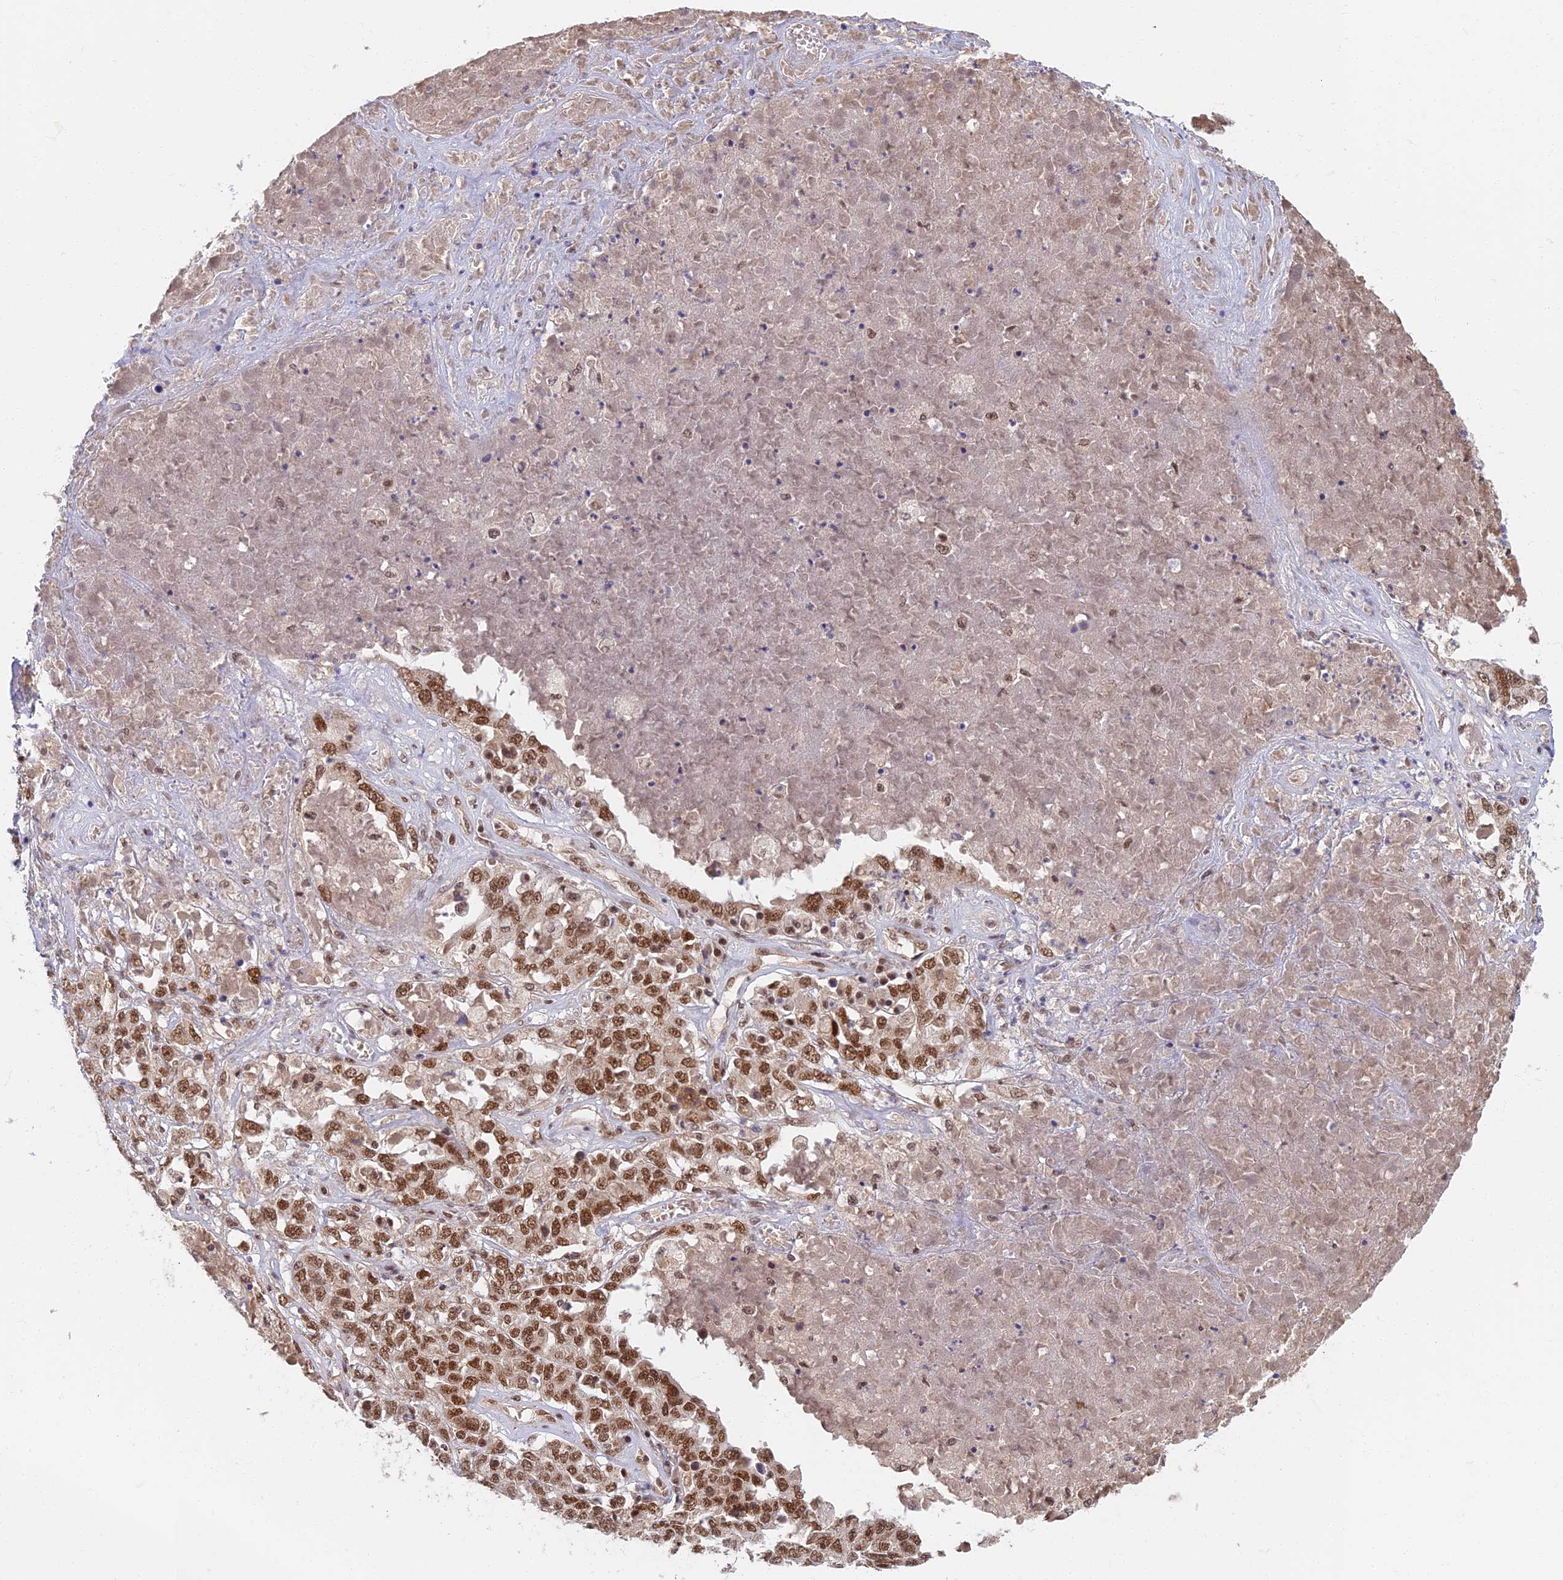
{"staining": {"intensity": "strong", "quantity": ">75%", "location": "nuclear"}, "tissue": "ovarian cancer", "cell_type": "Tumor cells", "image_type": "cancer", "snomed": [{"axis": "morphology", "description": "Carcinoma, endometroid"}, {"axis": "topography", "description": "Ovary"}], "caption": "DAB (3,3'-diaminobenzidine) immunohistochemical staining of human endometroid carcinoma (ovarian) exhibits strong nuclear protein expression in approximately >75% of tumor cells.", "gene": "TCEA2", "patient": {"sex": "female", "age": 62}}